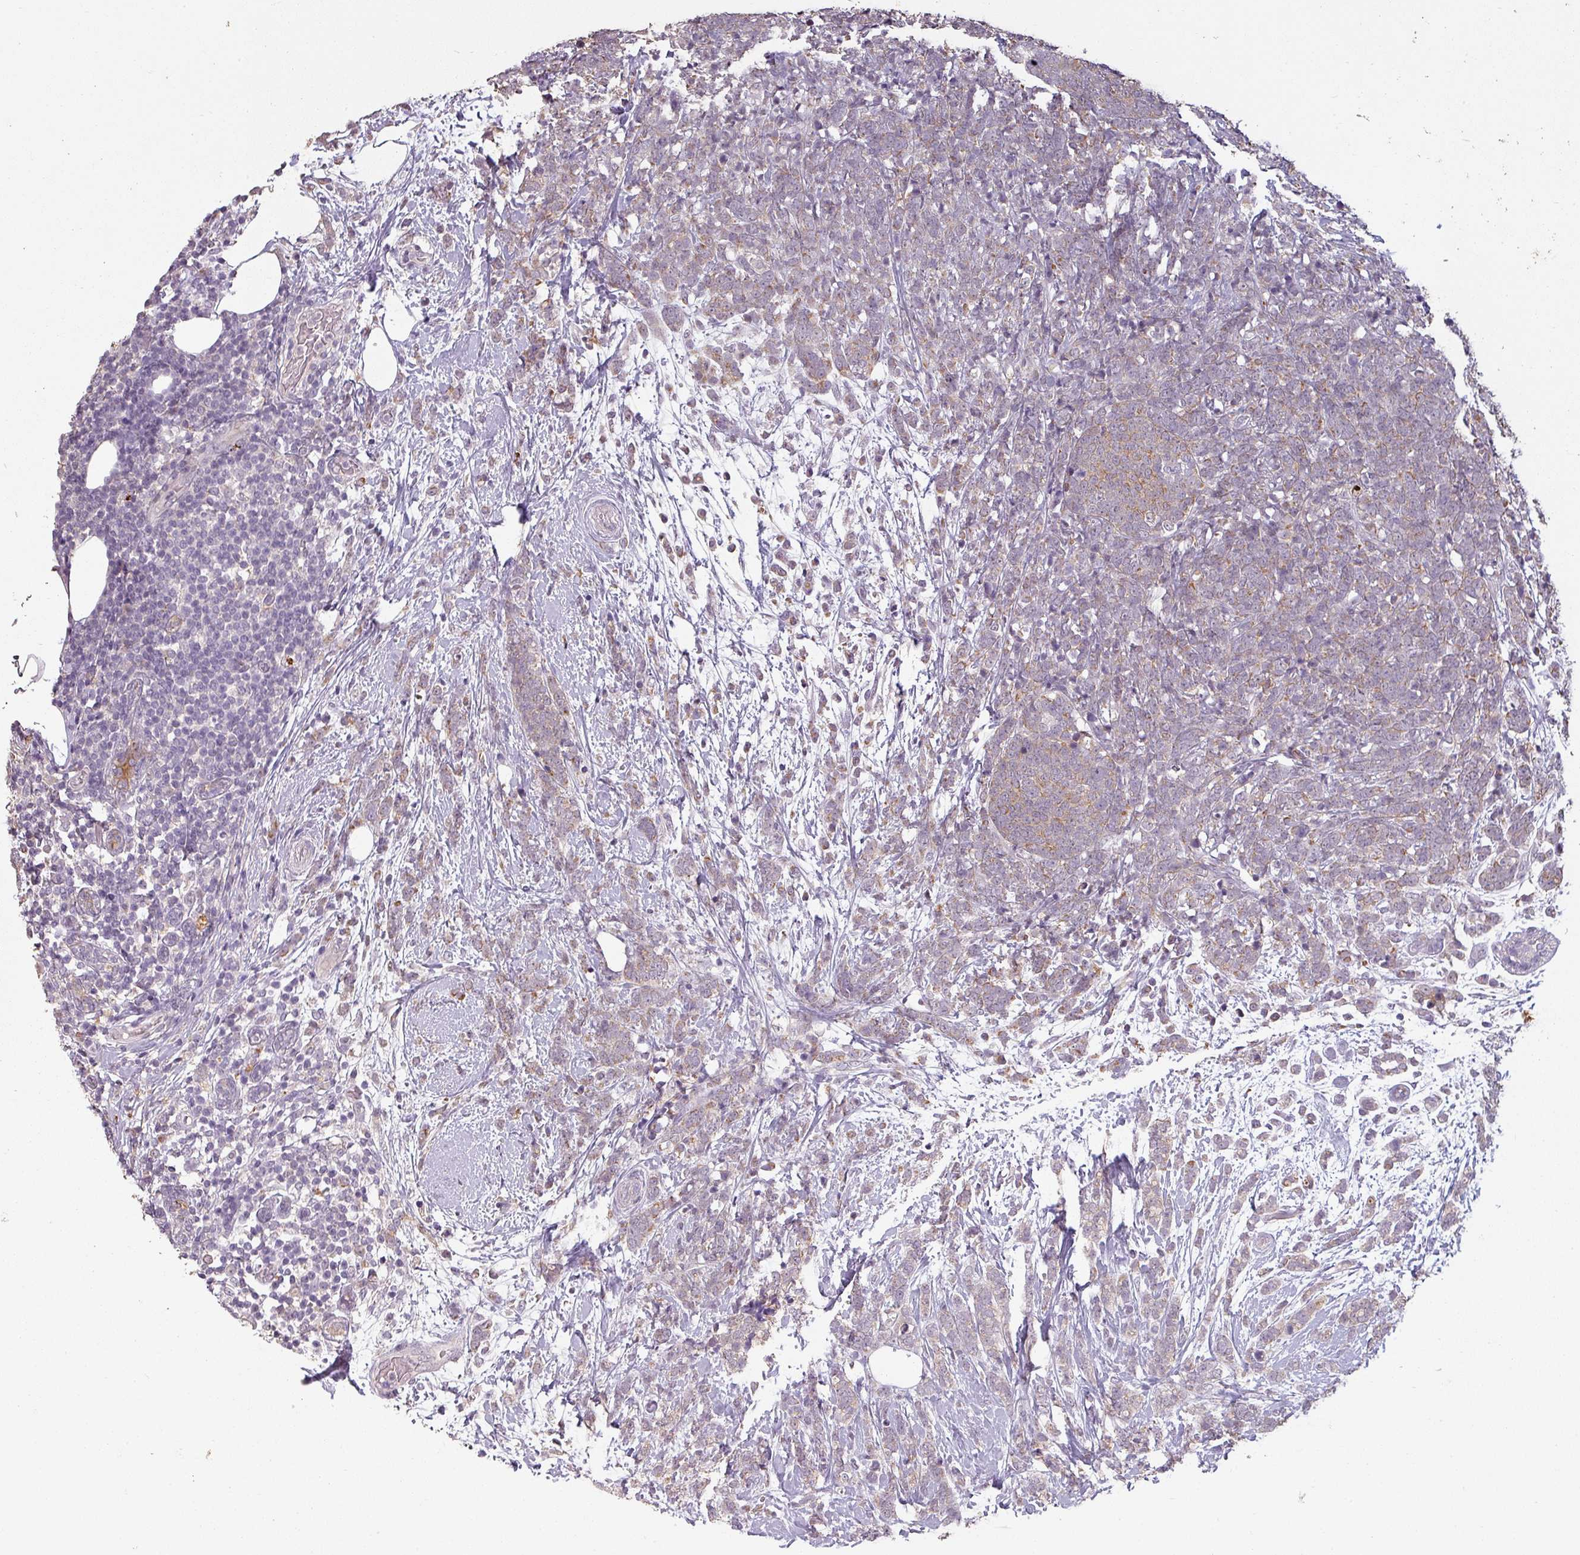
{"staining": {"intensity": "weak", "quantity": "25%-75%", "location": "cytoplasmic/membranous"}, "tissue": "breast cancer", "cell_type": "Tumor cells", "image_type": "cancer", "snomed": [{"axis": "morphology", "description": "Lobular carcinoma"}, {"axis": "topography", "description": "Breast"}], "caption": "Brown immunohistochemical staining in lobular carcinoma (breast) shows weak cytoplasmic/membranous positivity in approximately 25%-75% of tumor cells.", "gene": "LYPLA1", "patient": {"sex": "female", "age": 58}}